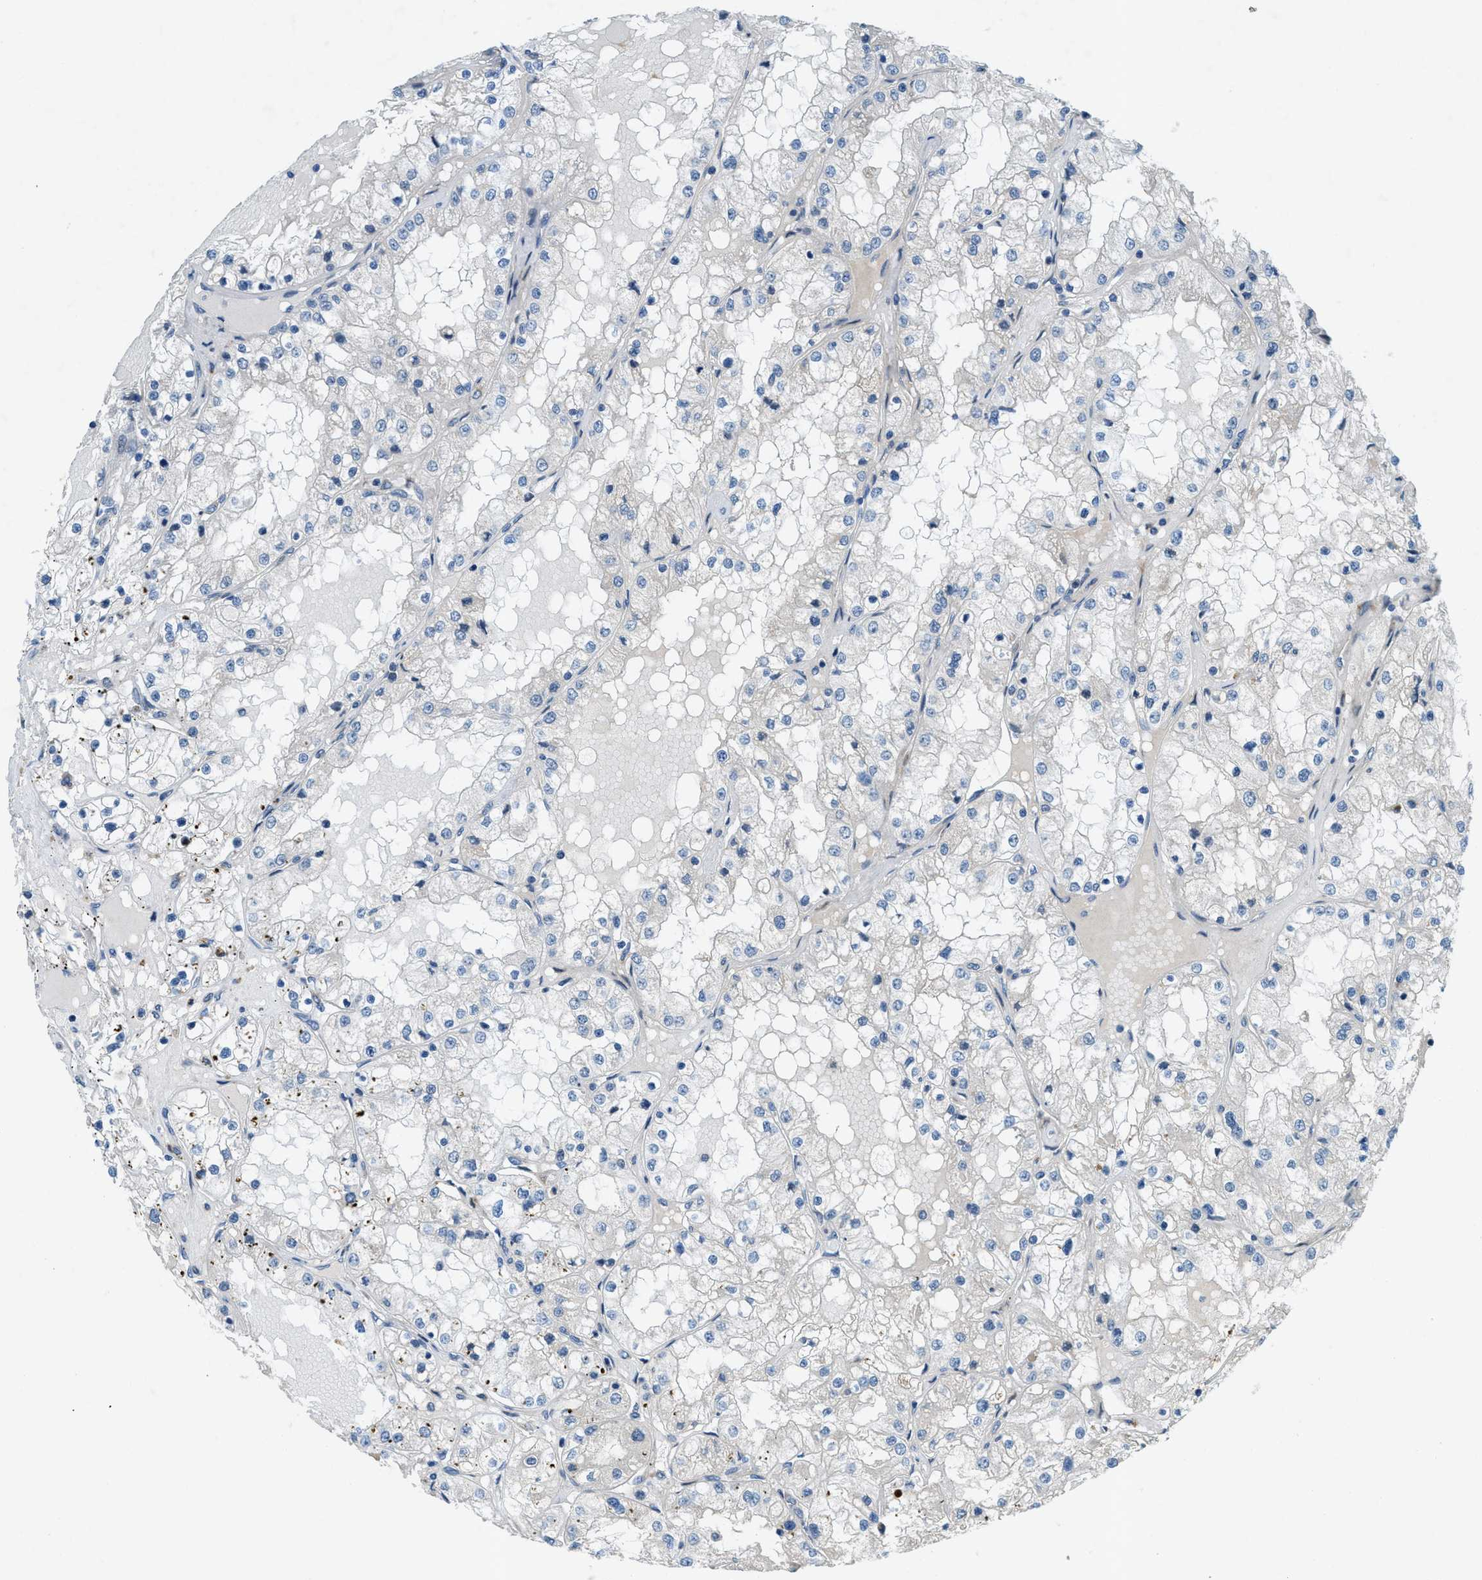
{"staining": {"intensity": "negative", "quantity": "none", "location": "none"}, "tissue": "renal cancer", "cell_type": "Tumor cells", "image_type": "cancer", "snomed": [{"axis": "morphology", "description": "Adenocarcinoma, NOS"}, {"axis": "topography", "description": "Kidney"}], "caption": "Adenocarcinoma (renal) stained for a protein using IHC shows no positivity tumor cells.", "gene": "SNX14", "patient": {"sex": "male", "age": 68}}